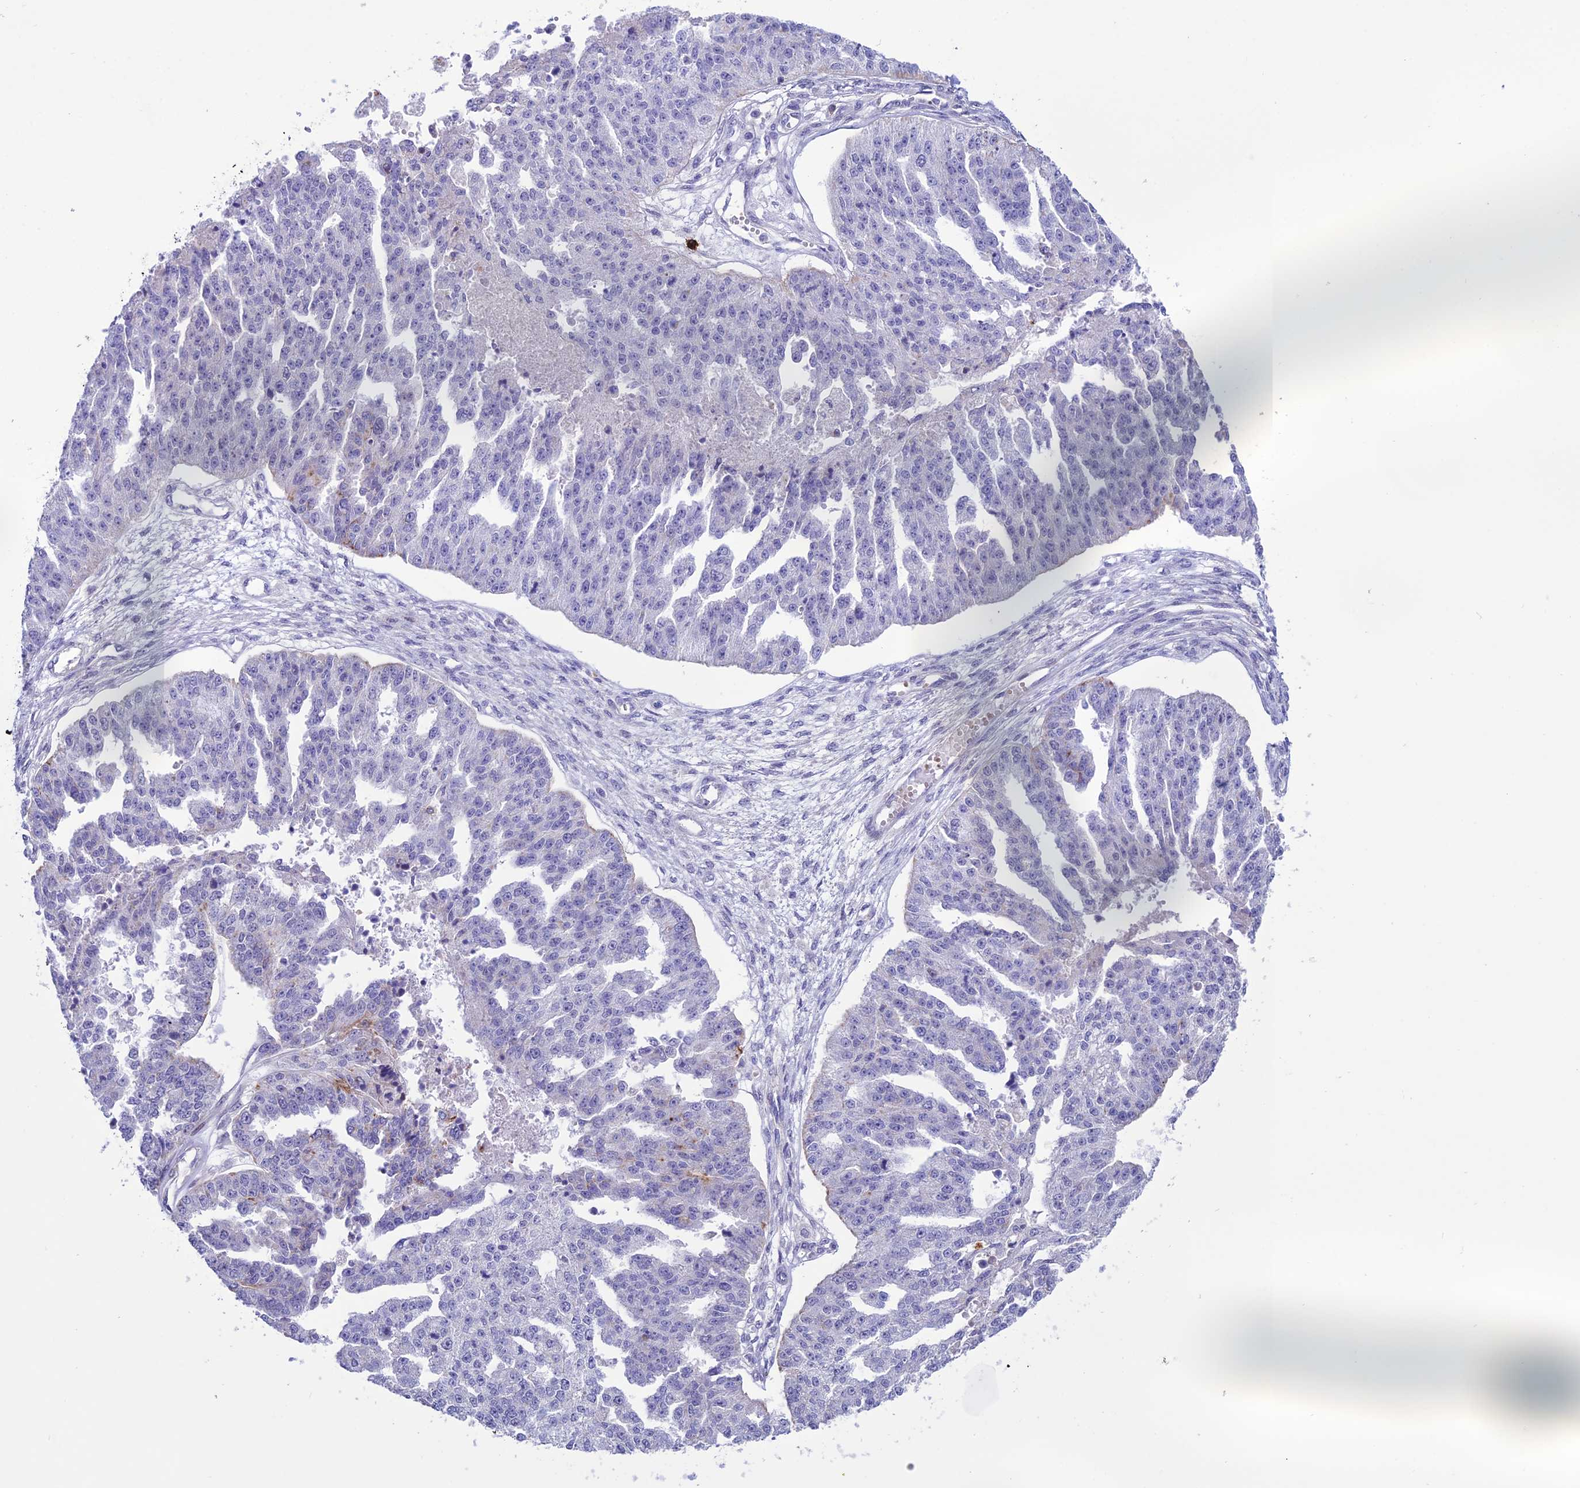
{"staining": {"intensity": "negative", "quantity": "none", "location": "none"}, "tissue": "ovarian cancer", "cell_type": "Tumor cells", "image_type": "cancer", "snomed": [{"axis": "morphology", "description": "Cystadenocarcinoma, serous, NOS"}, {"axis": "topography", "description": "Ovary"}], "caption": "A histopathology image of human ovarian cancer is negative for staining in tumor cells.", "gene": "COL6A6", "patient": {"sex": "female", "age": 58}}